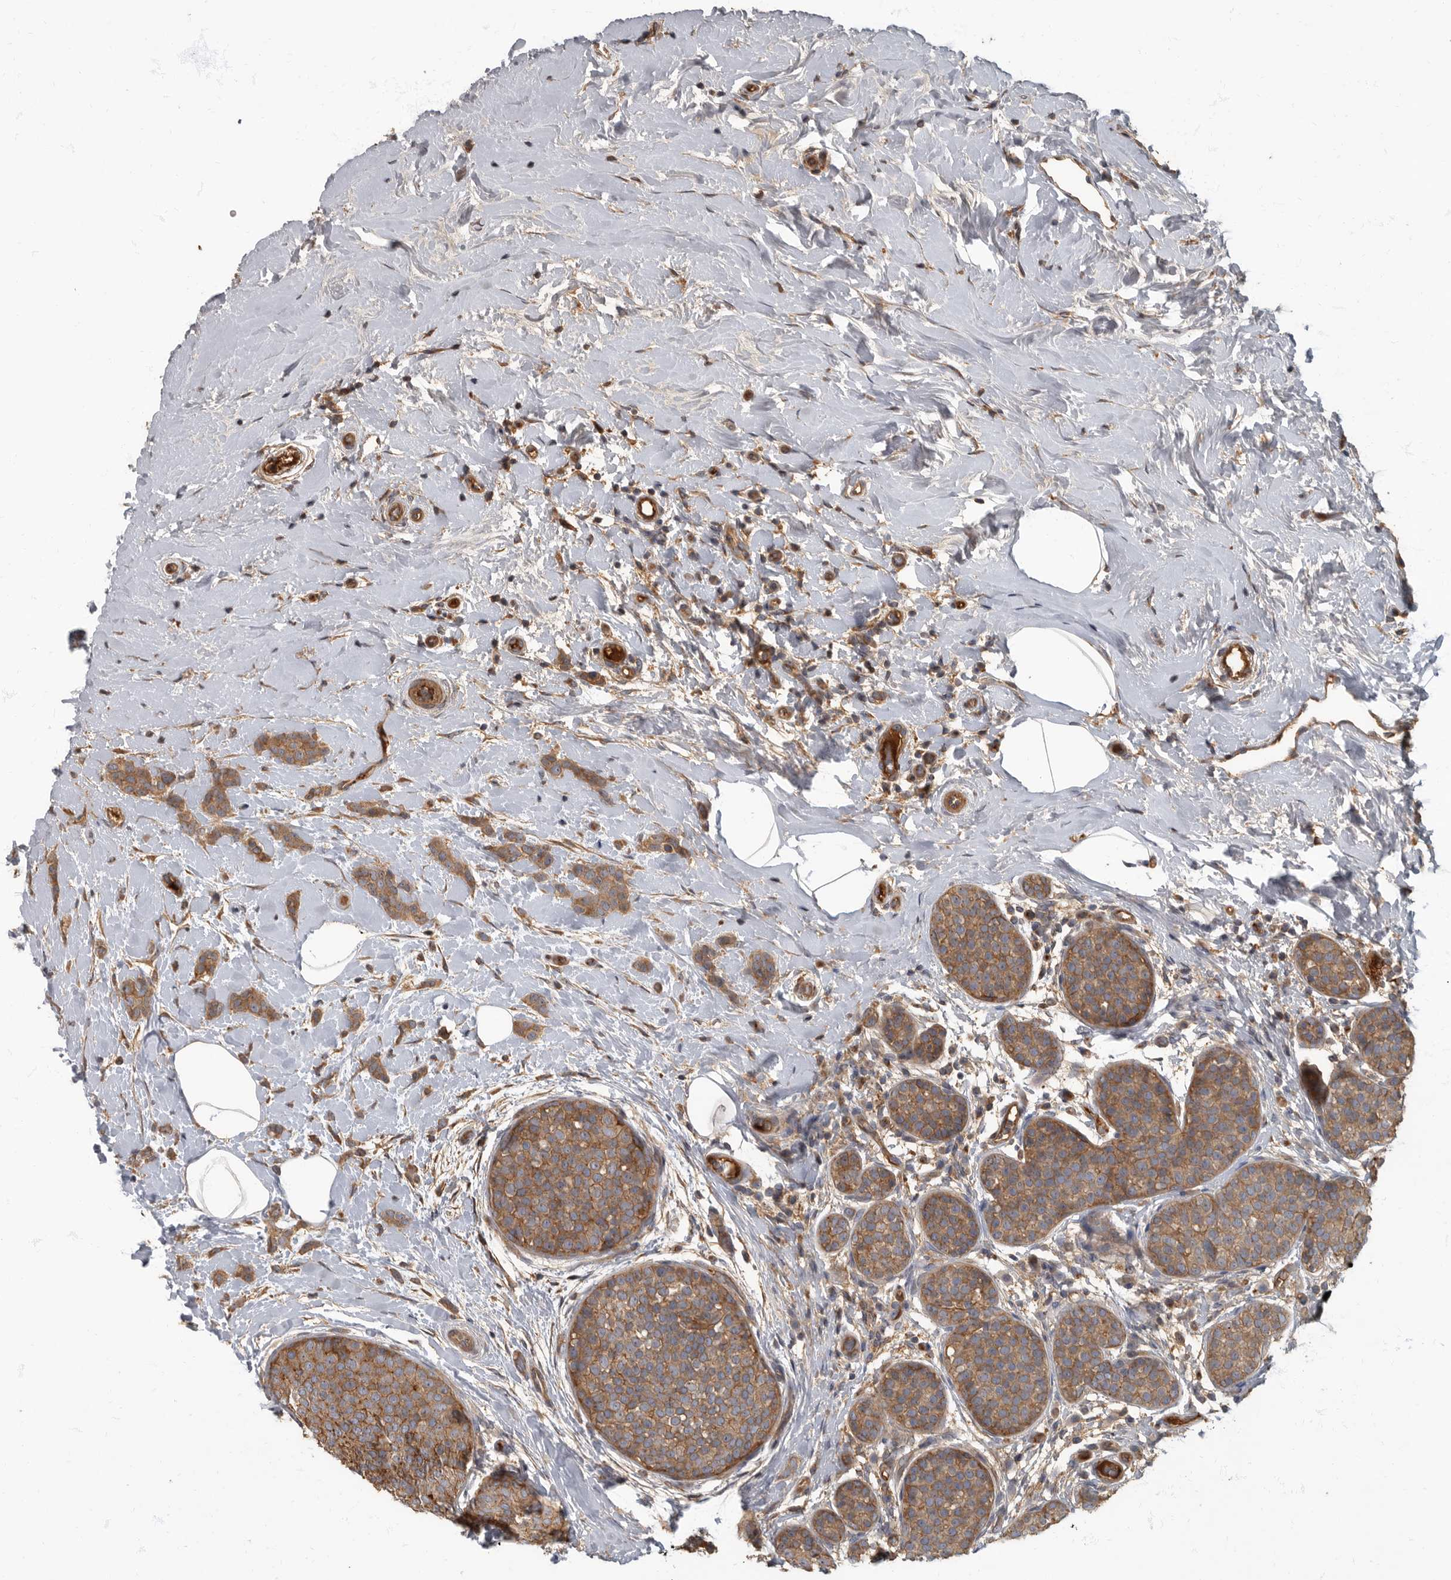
{"staining": {"intensity": "moderate", "quantity": ">75%", "location": "cytoplasmic/membranous"}, "tissue": "breast cancer", "cell_type": "Tumor cells", "image_type": "cancer", "snomed": [{"axis": "morphology", "description": "Lobular carcinoma, in situ"}, {"axis": "morphology", "description": "Lobular carcinoma"}, {"axis": "topography", "description": "Breast"}], "caption": "Breast cancer stained for a protein shows moderate cytoplasmic/membranous positivity in tumor cells.", "gene": "DAAM1", "patient": {"sex": "female", "age": 41}}